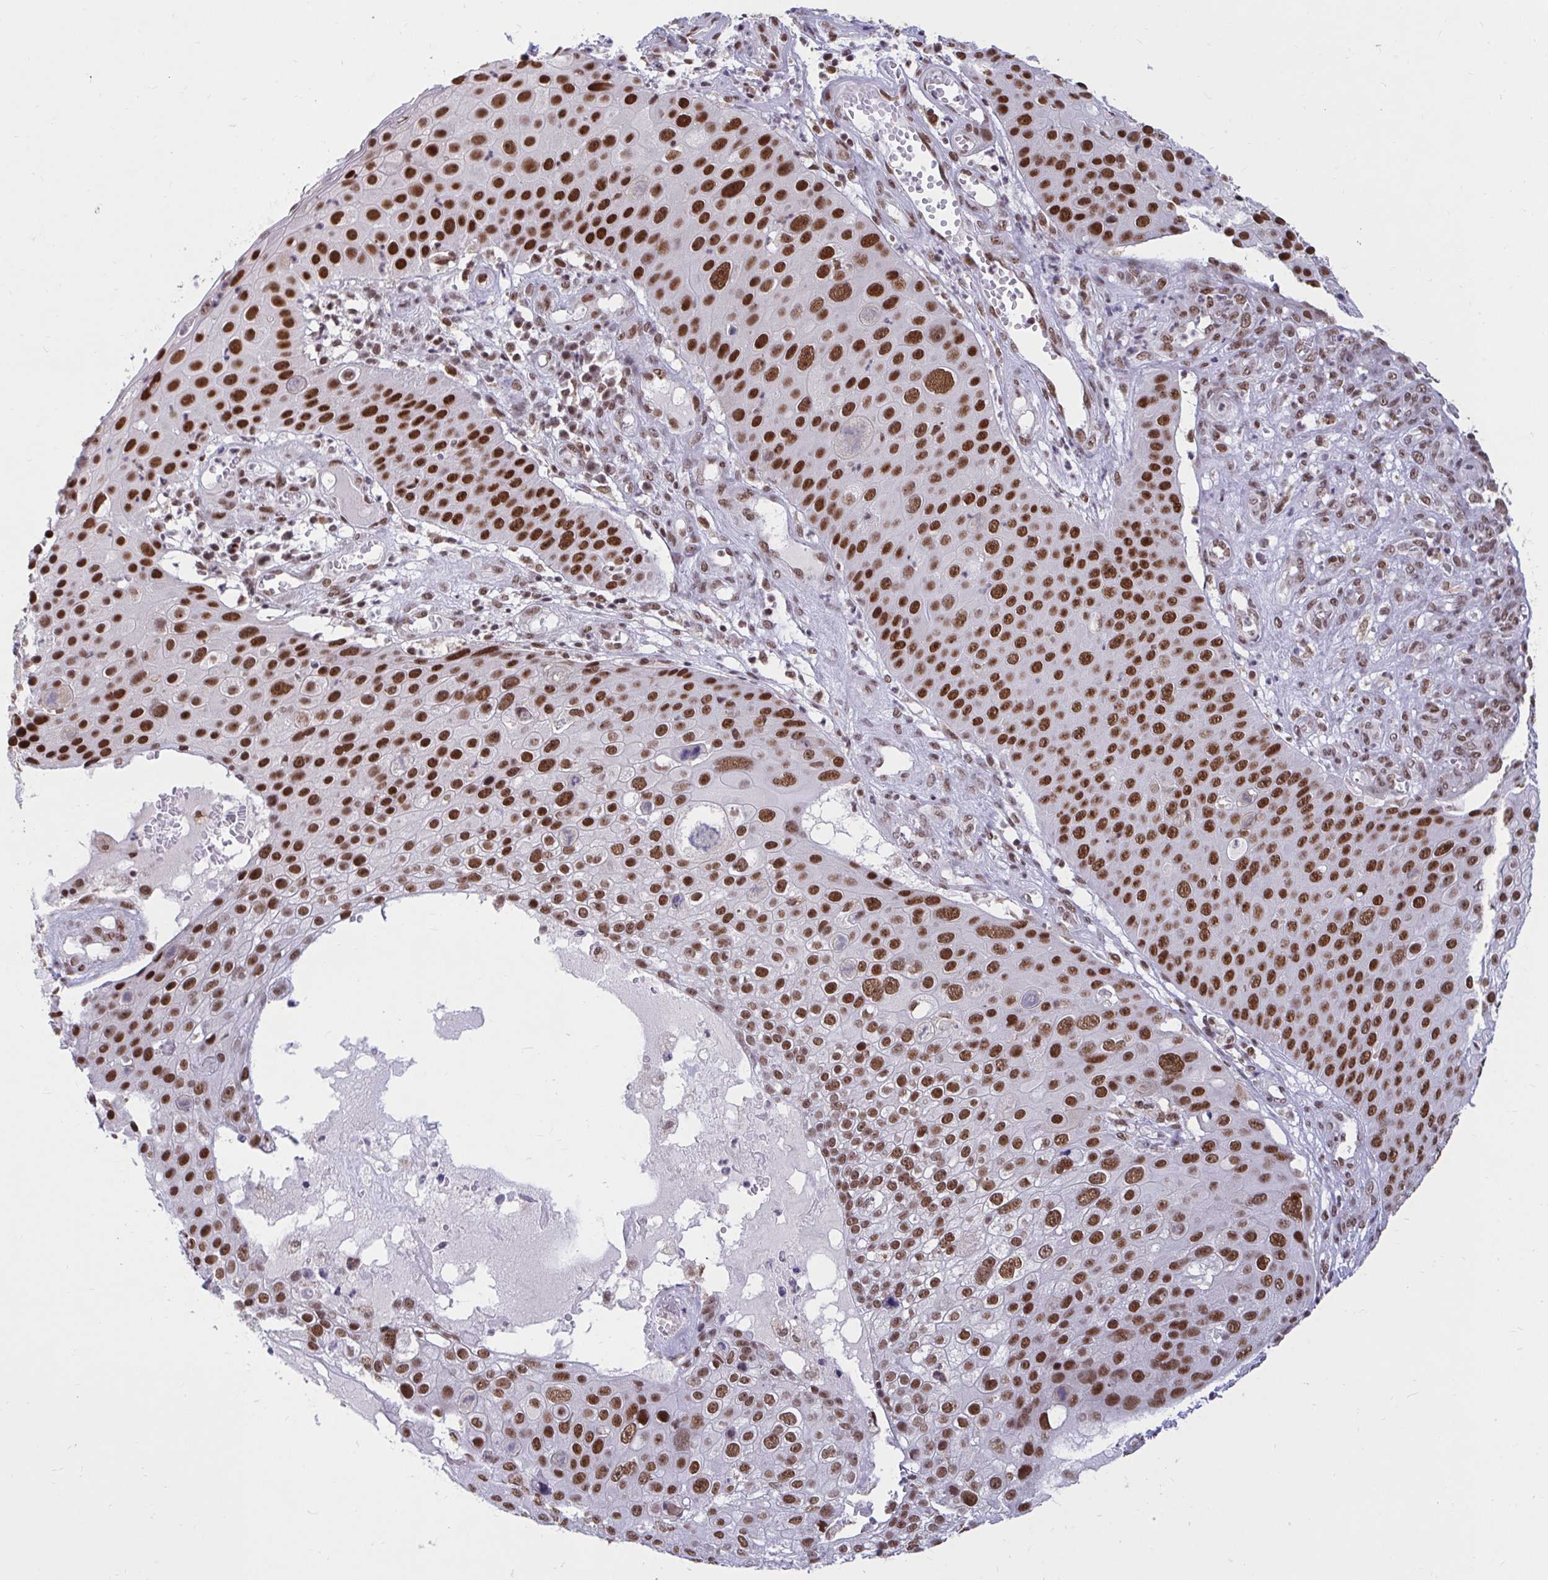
{"staining": {"intensity": "strong", "quantity": ">75%", "location": "nuclear"}, "tissue": "skin cancer", "cell_type": "Tumor cells", "image_type": "cancer", "snomed": [{"axis": "morphology", "description": "Squamous cell carcinoma, NOS"}, {"axis": "topography", "description": "Skin"}], "caption": "Immunohistochemical staining of skin squamous cell carcinoma reveals high levels of strong nuclear protein positivity in about >75% of tumor cells.", "gene": "PHF10", "patient": {"sex": "male", "age": 71}}